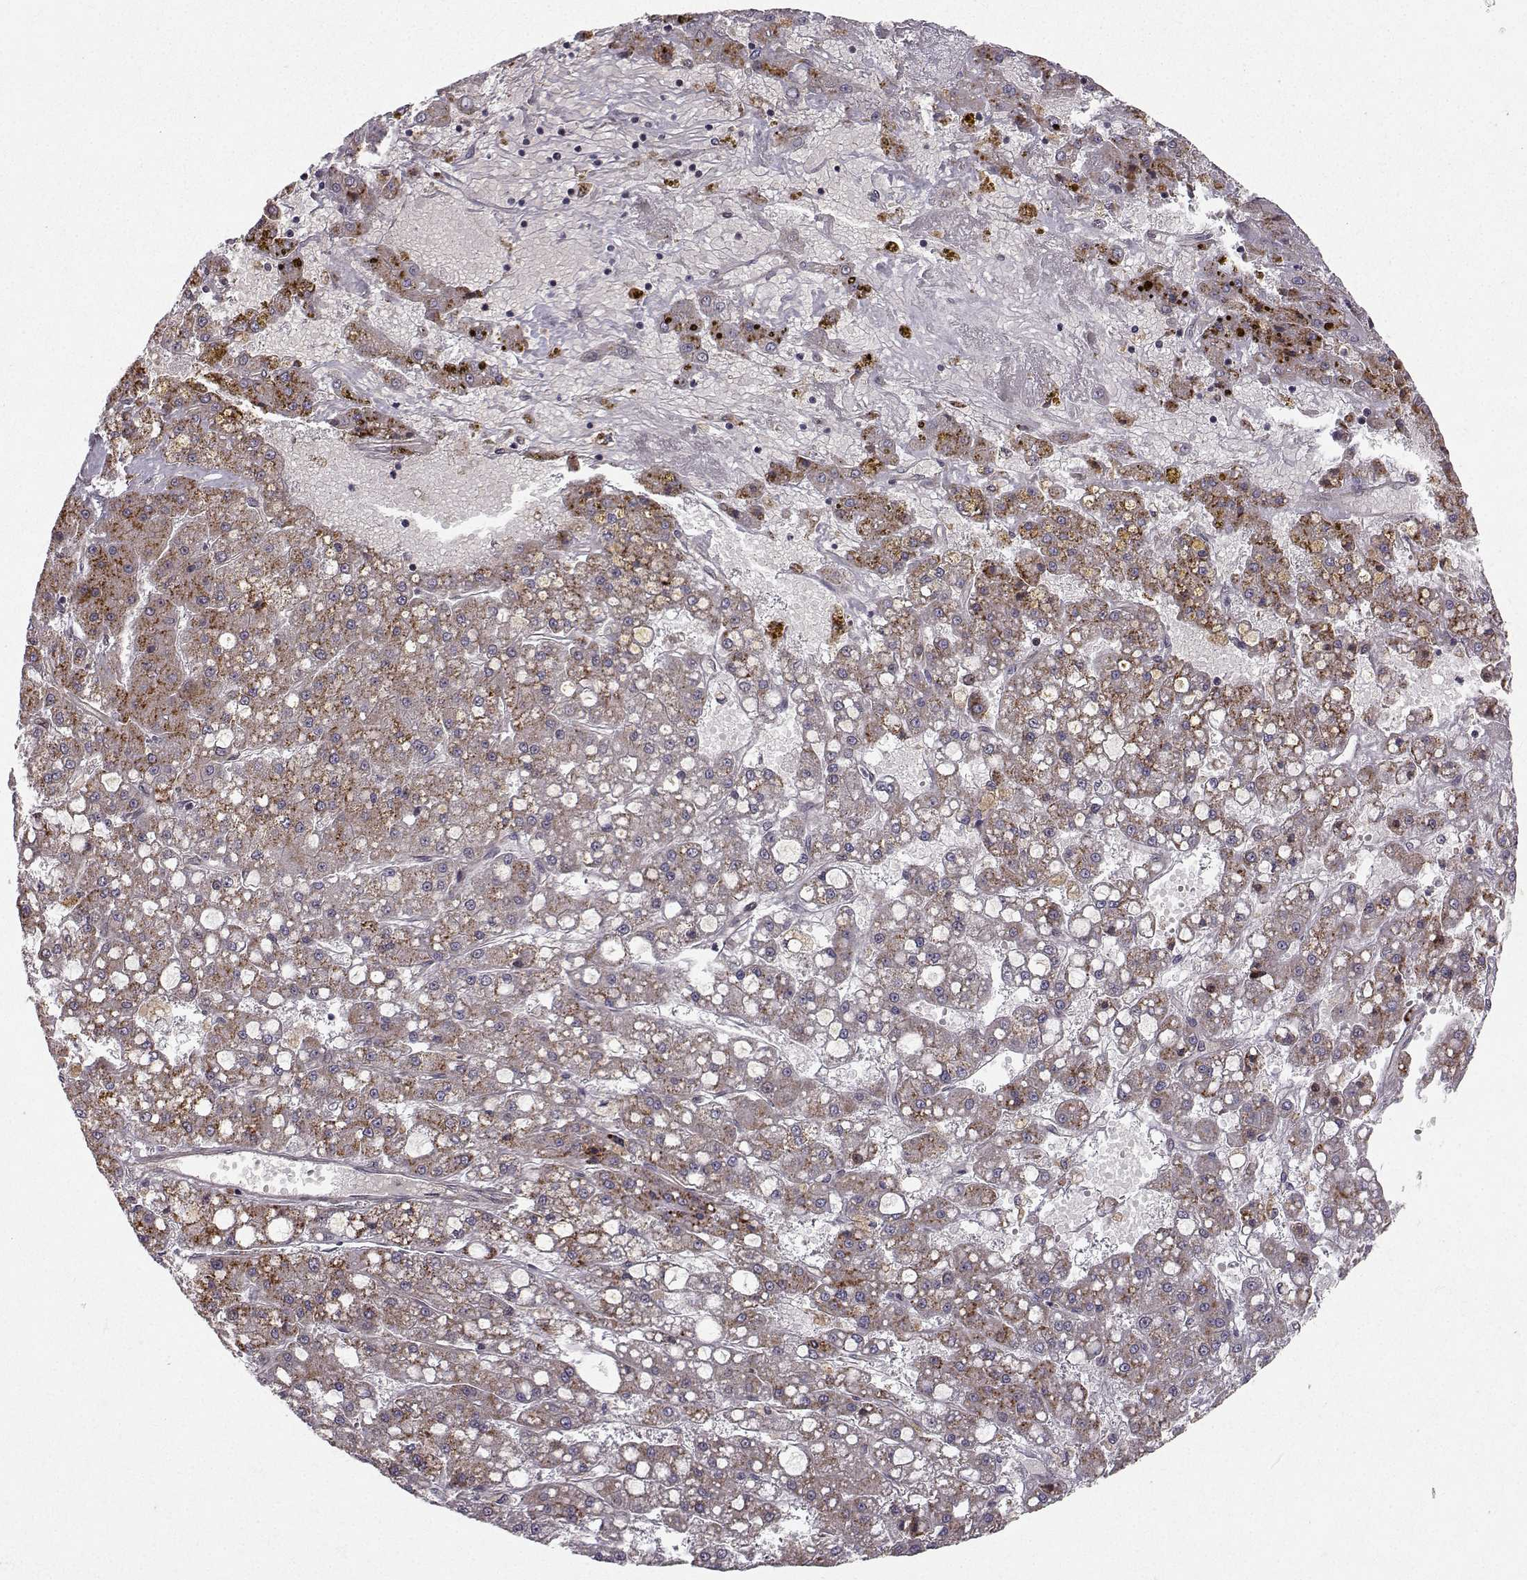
{"staining": {"intensity": "moderate", "quantity": "25%-75%", "location": "cytoplasmic/membranous"}, "tissue": "liver cancer", "cell_type": "Tumor cells", "image_type": "cancer", "snomed": [{"axis": "morphology", "description": "Carcinoma, Hepatocellular, NOS"}, {"axis": "topography", "description": "Liver"}], "caption": "Tumor cells exhibit moderate cytoplasmic/membranous staining in about 25%-75% of cells in liver cancer (hepatocellular carcinoma).", "gene": "APC", "patient": {"sex": "male", "age": 67}}